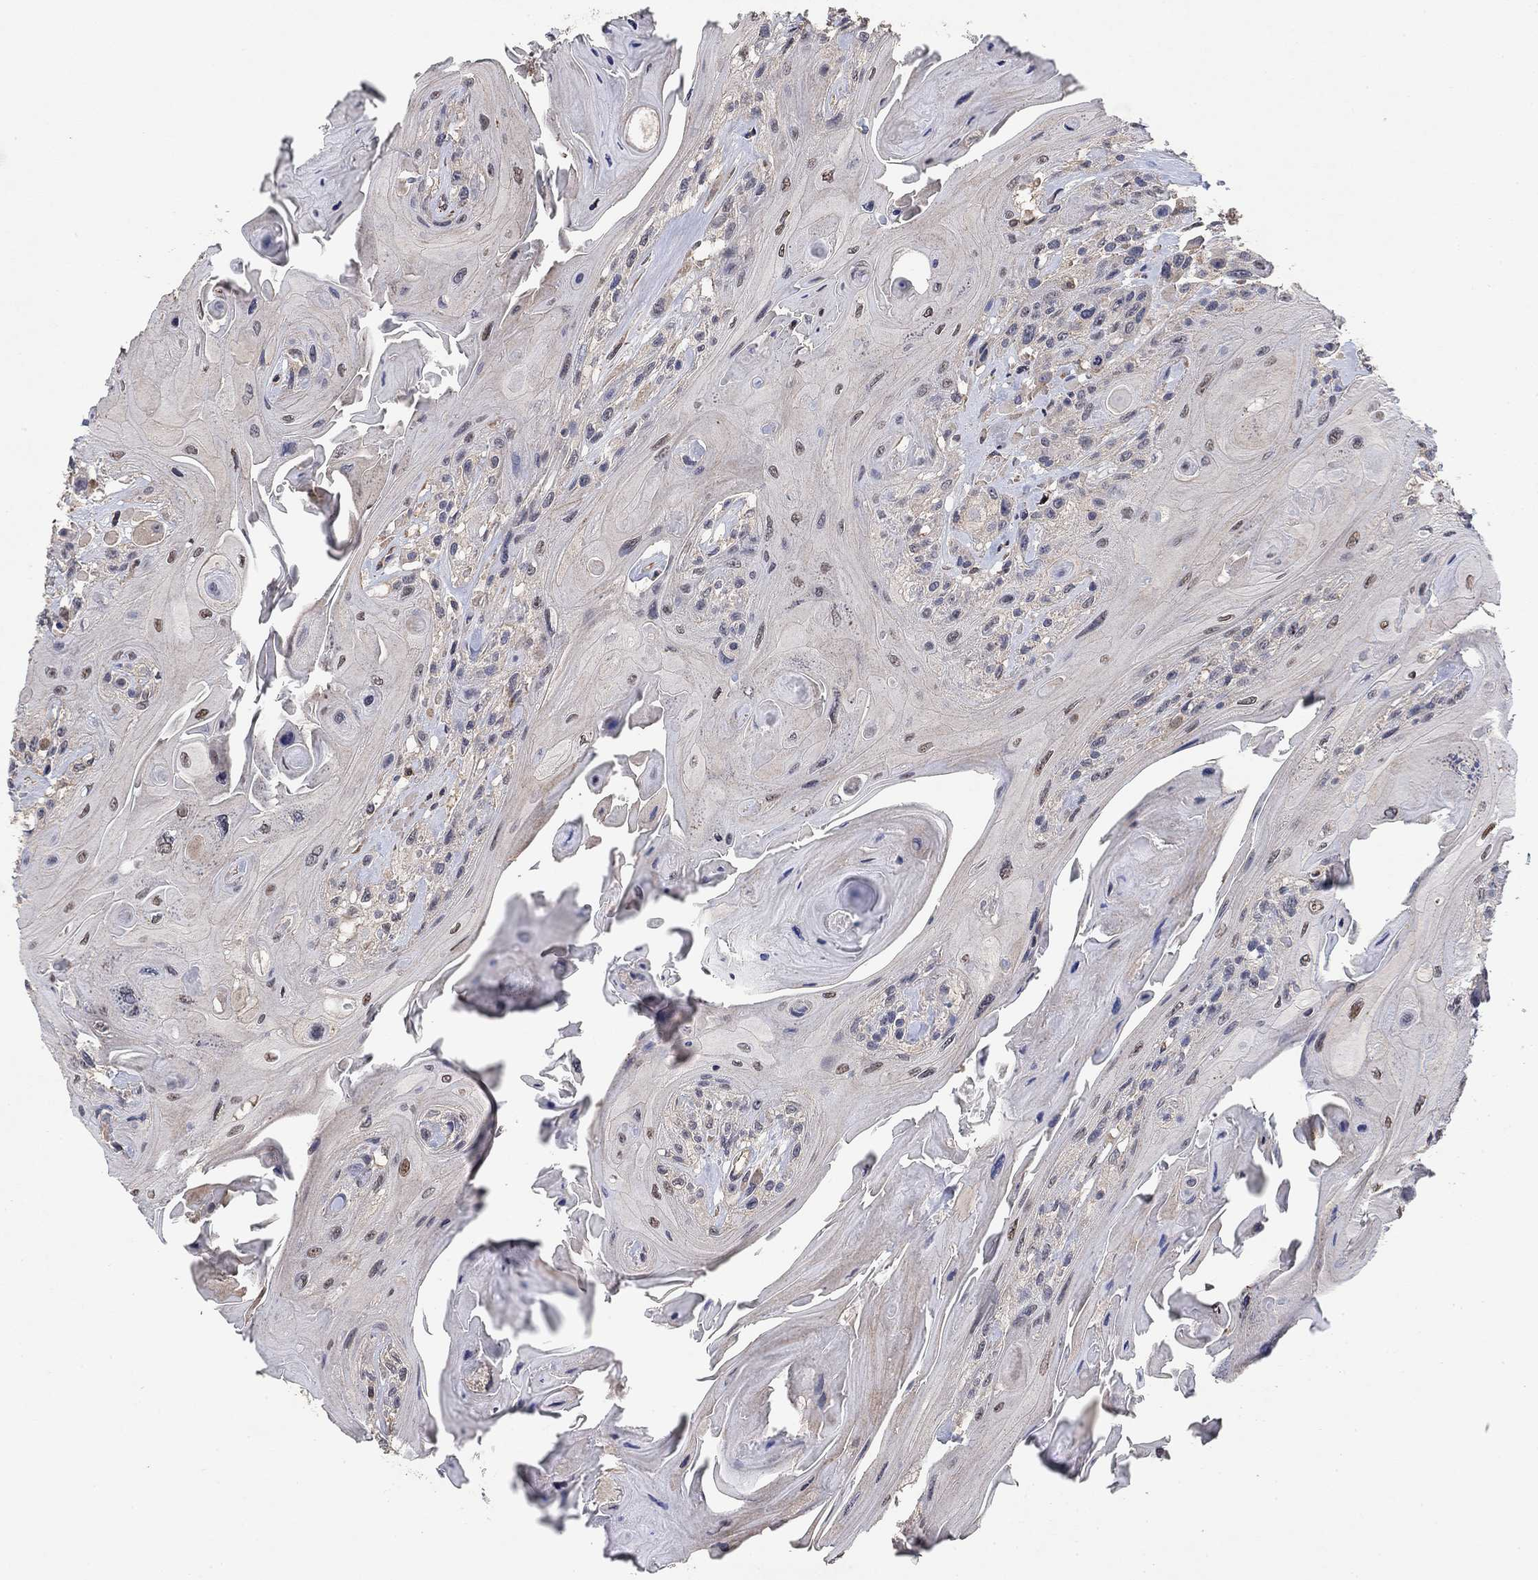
{"staining": {"intensity": "negative", "quantity": "none", "location": "none"}, "tissue": "head and neck cancer", "cell_type": "Tumor cells", "image_type": "cancer", "snomed": [{"axis": "morphology", "description": "Squamous cell carcinoma, NOS"}, {"axis": "topography", "description": "Head-Neck"}], "caption": "This is an immunohistochemistry histopathology image of squamous cell carcinoma (head and neck). There is no staining in tumor cells.", "gene": "MCUR1", "patient": {"sex": "female", "age": 59}}